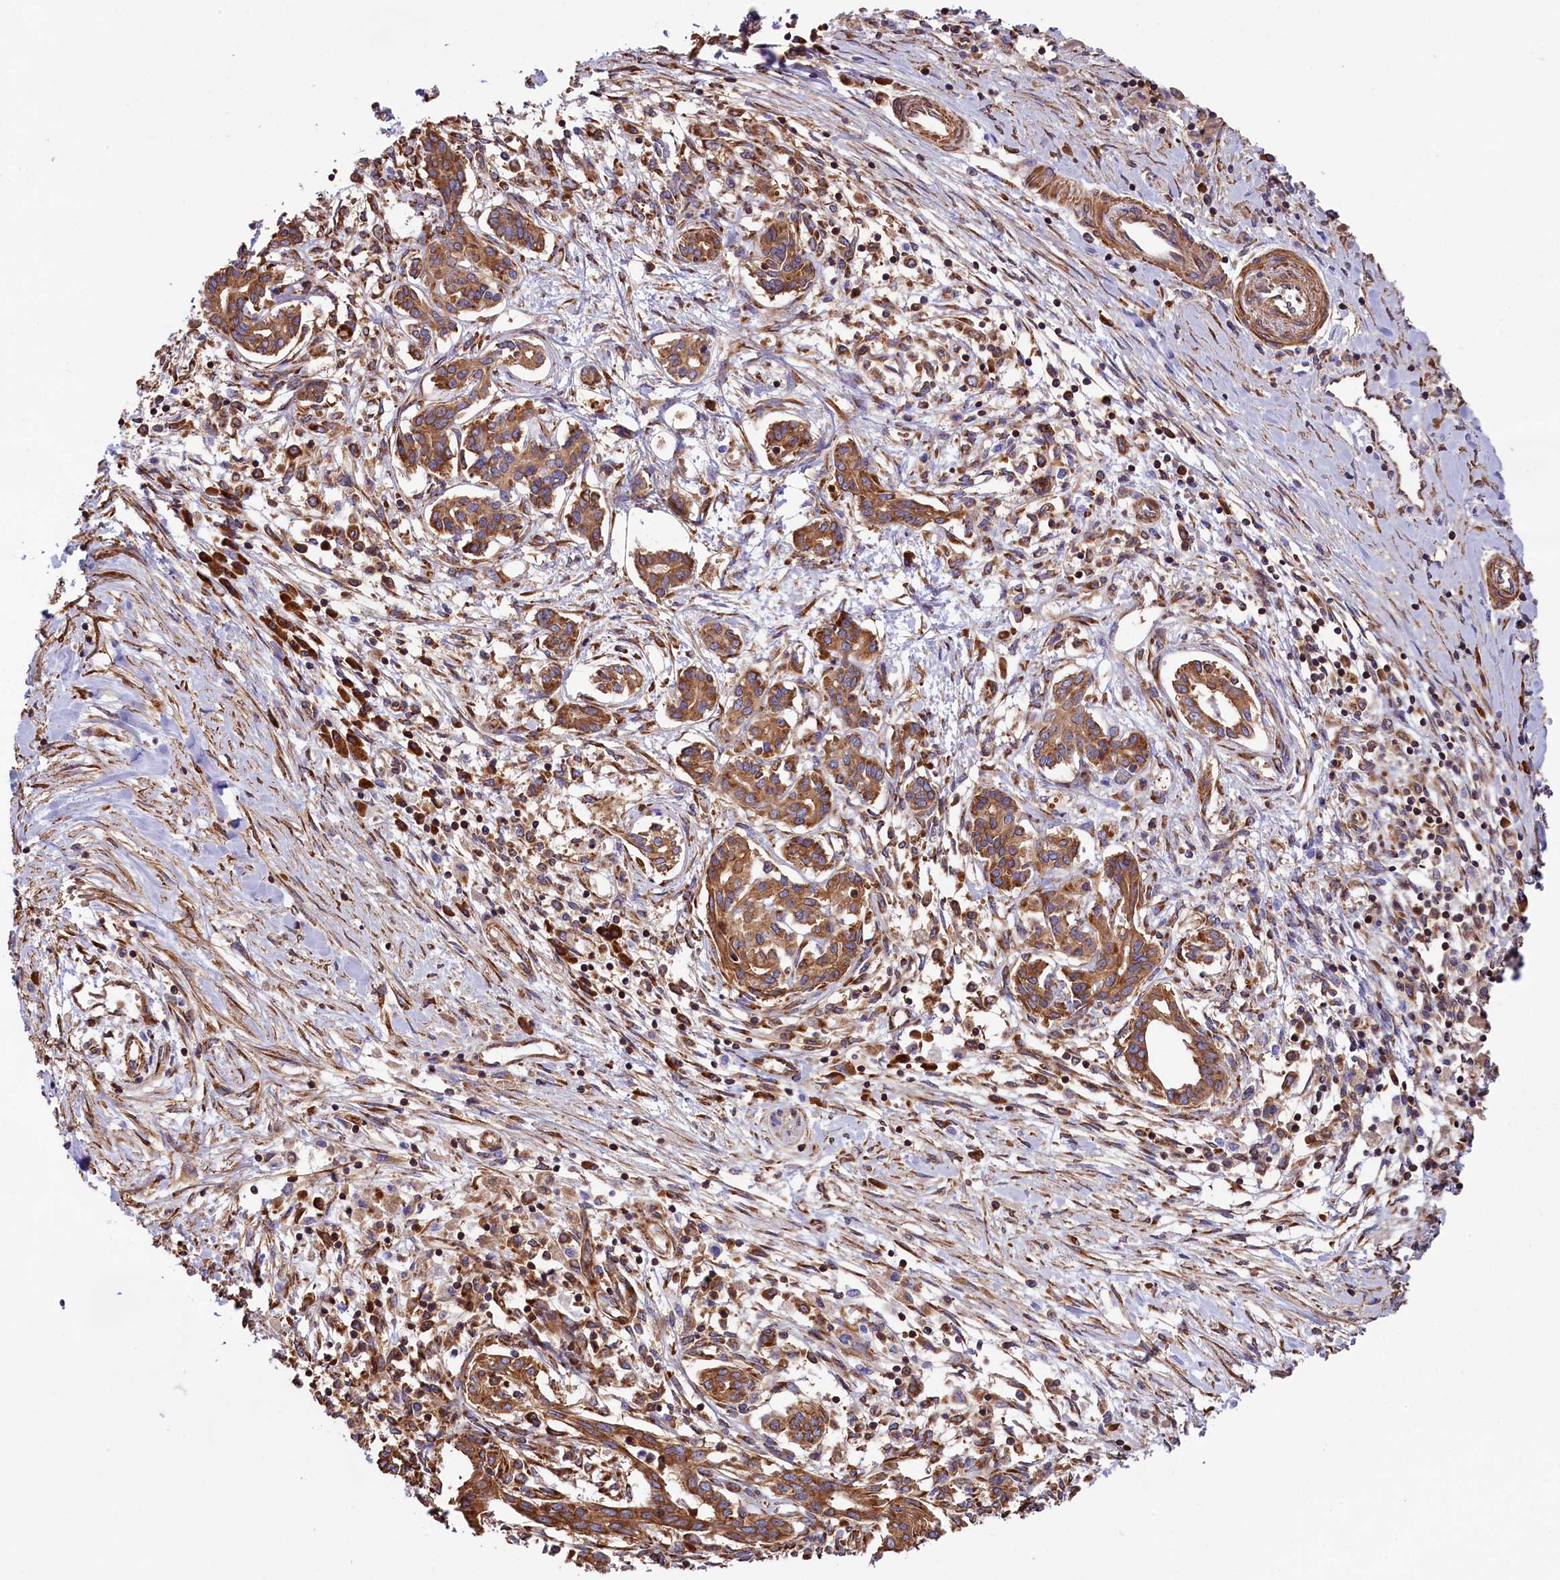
{"staining": {"intensity": "moderate", "quantity": ">75%", "location": "cytoplasmic/membranous"}, "tissue": "pancreatic cancer", "cell_type": "Tumor cells", "image_type": "cancer", "snomed": [{"axis": "morphology", "description": "Adenocarcinoma, NOS"}, {"axis": "topography", "description": "Pancreas"}], "caption": "Adenocarcinoma (pancreatic) stained for a protein (brown) reveals moderate cytoplasmic/membranous positive positivity in about >75% of tumor cells.", "gene": "GYS1", "patient": {"sex": "female", "age": 50}}